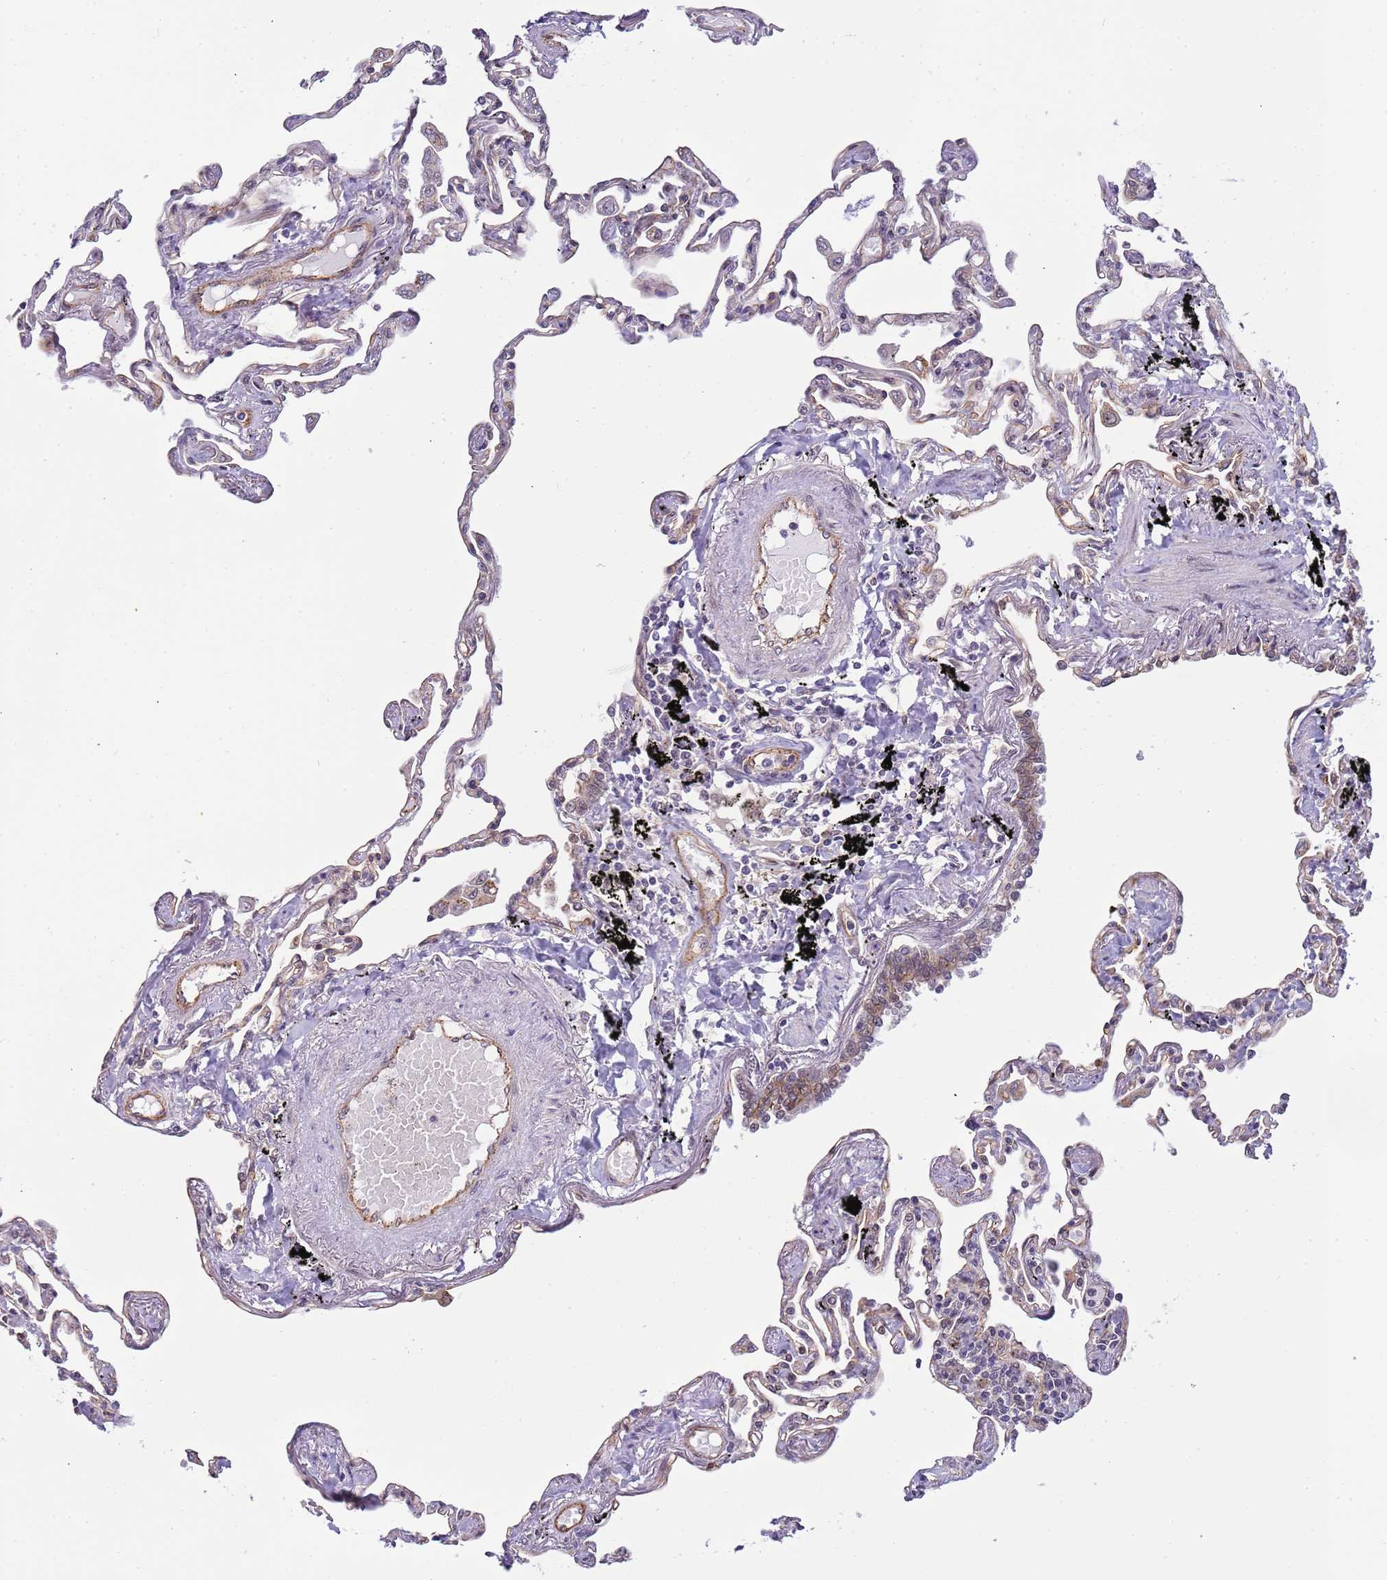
{"staining": {"intensity": "weak", "quantity": "25%-75%", "location": "cytoplasmic/membranous"}, "tissue": "lung", "cell_type": "Alveolar cells", "image_type": "normal", "snomed": [{"axis": "morphology", "description": "Normal tissue, NOS"}, {"axis": "topography", "description": "Lung"}], "caption": "The micrograph displays a brown stain indicating the presence of a protein in the cytoplasmic/membranous of alveolar cells in lung.", "gene": "EMC2", "patient": {"sex": "female", "age": 67}}